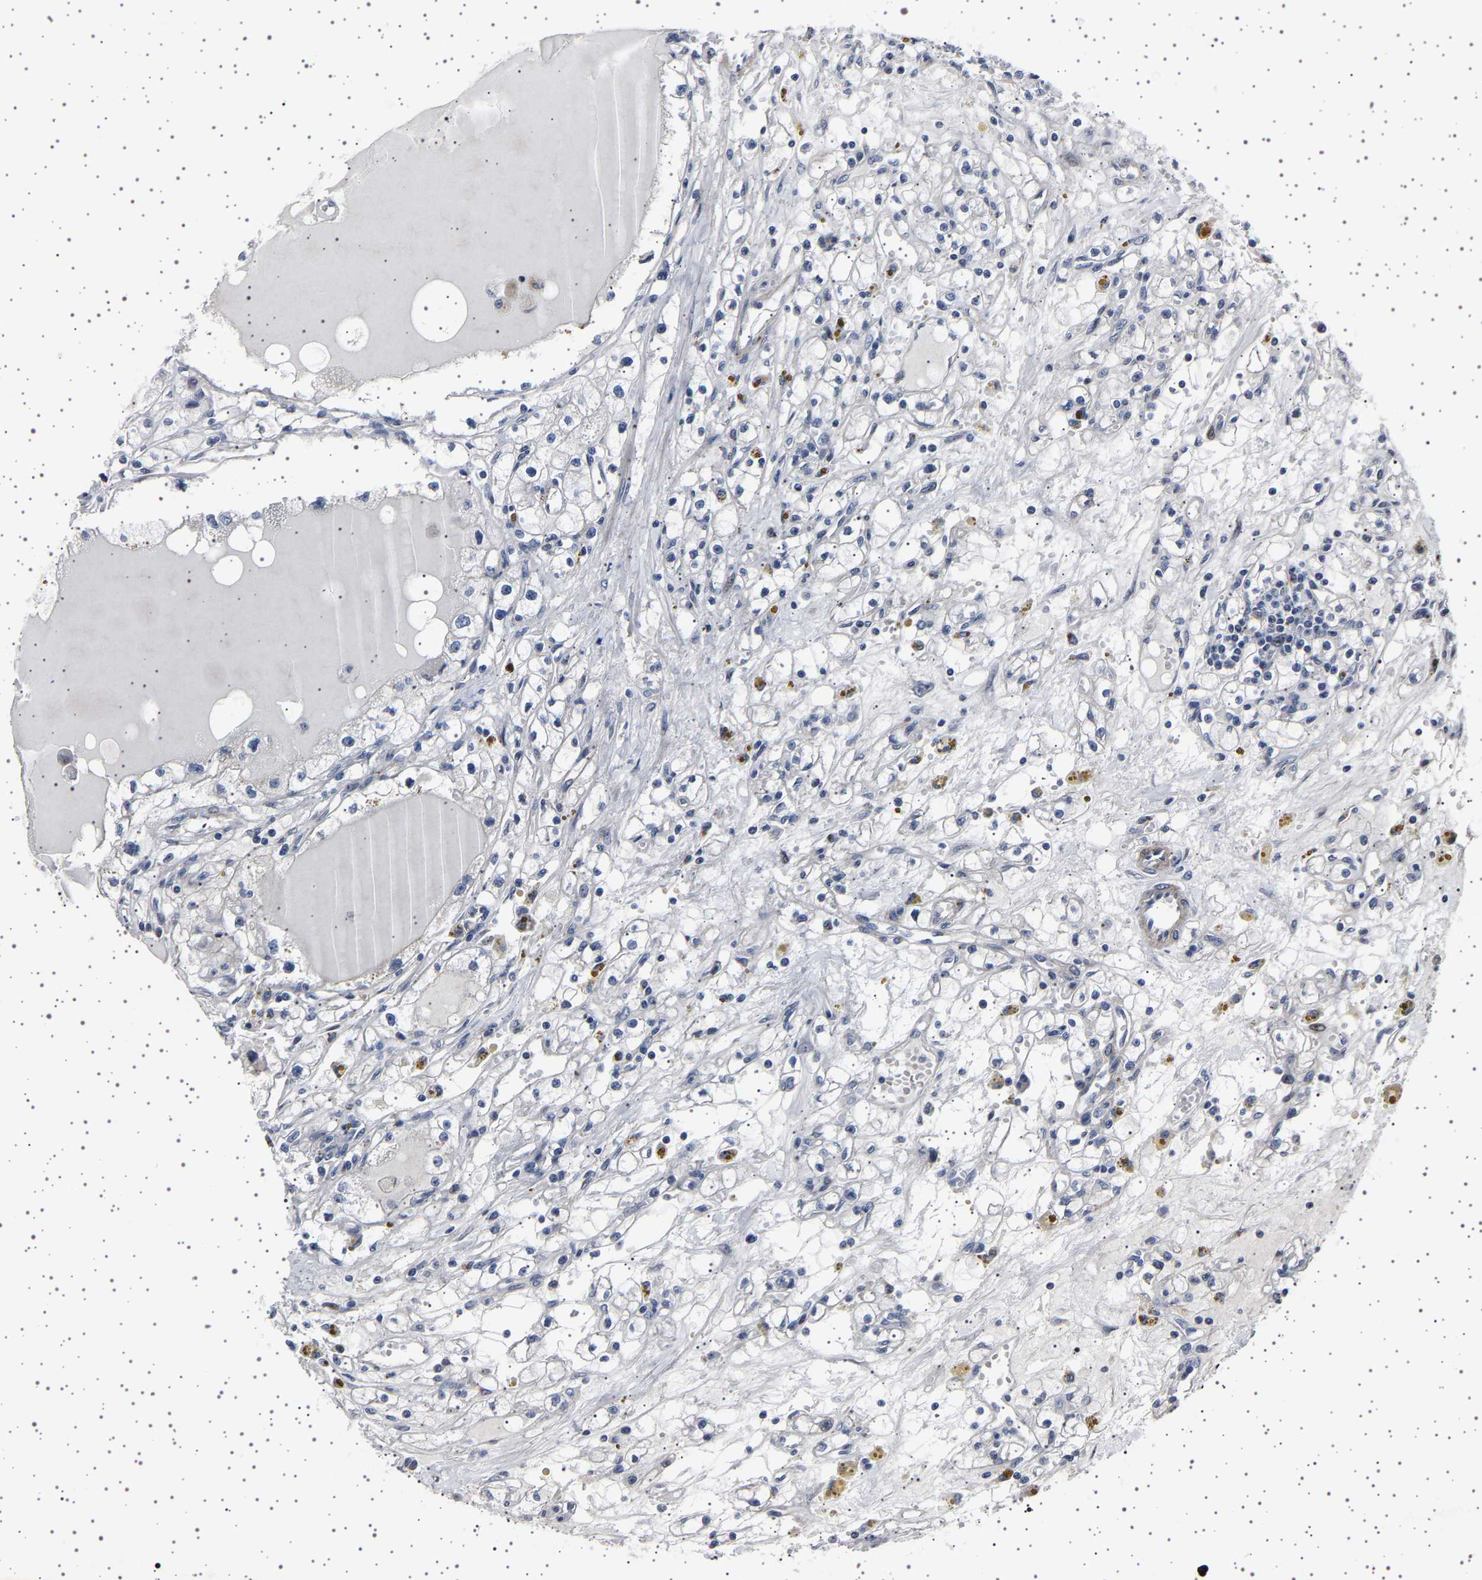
{"staining": {"intensity": "negative", "quantity": "none", "location": "none"}, "tissue": "renal cancer", "cell_type": "Tumor cells", "image_type": "cancer", "snomed": [{"axis": "morphology", "description": "Adenocarcinoma, NOS"}, {"axis": "topography", "description": "Kidney"}], "caption": "Tumor cells are negative for protein expression in human renal cancer (adenocarcinoma).", "gene": "PAK5", "patient": {"sex": "male", "age": 56}}